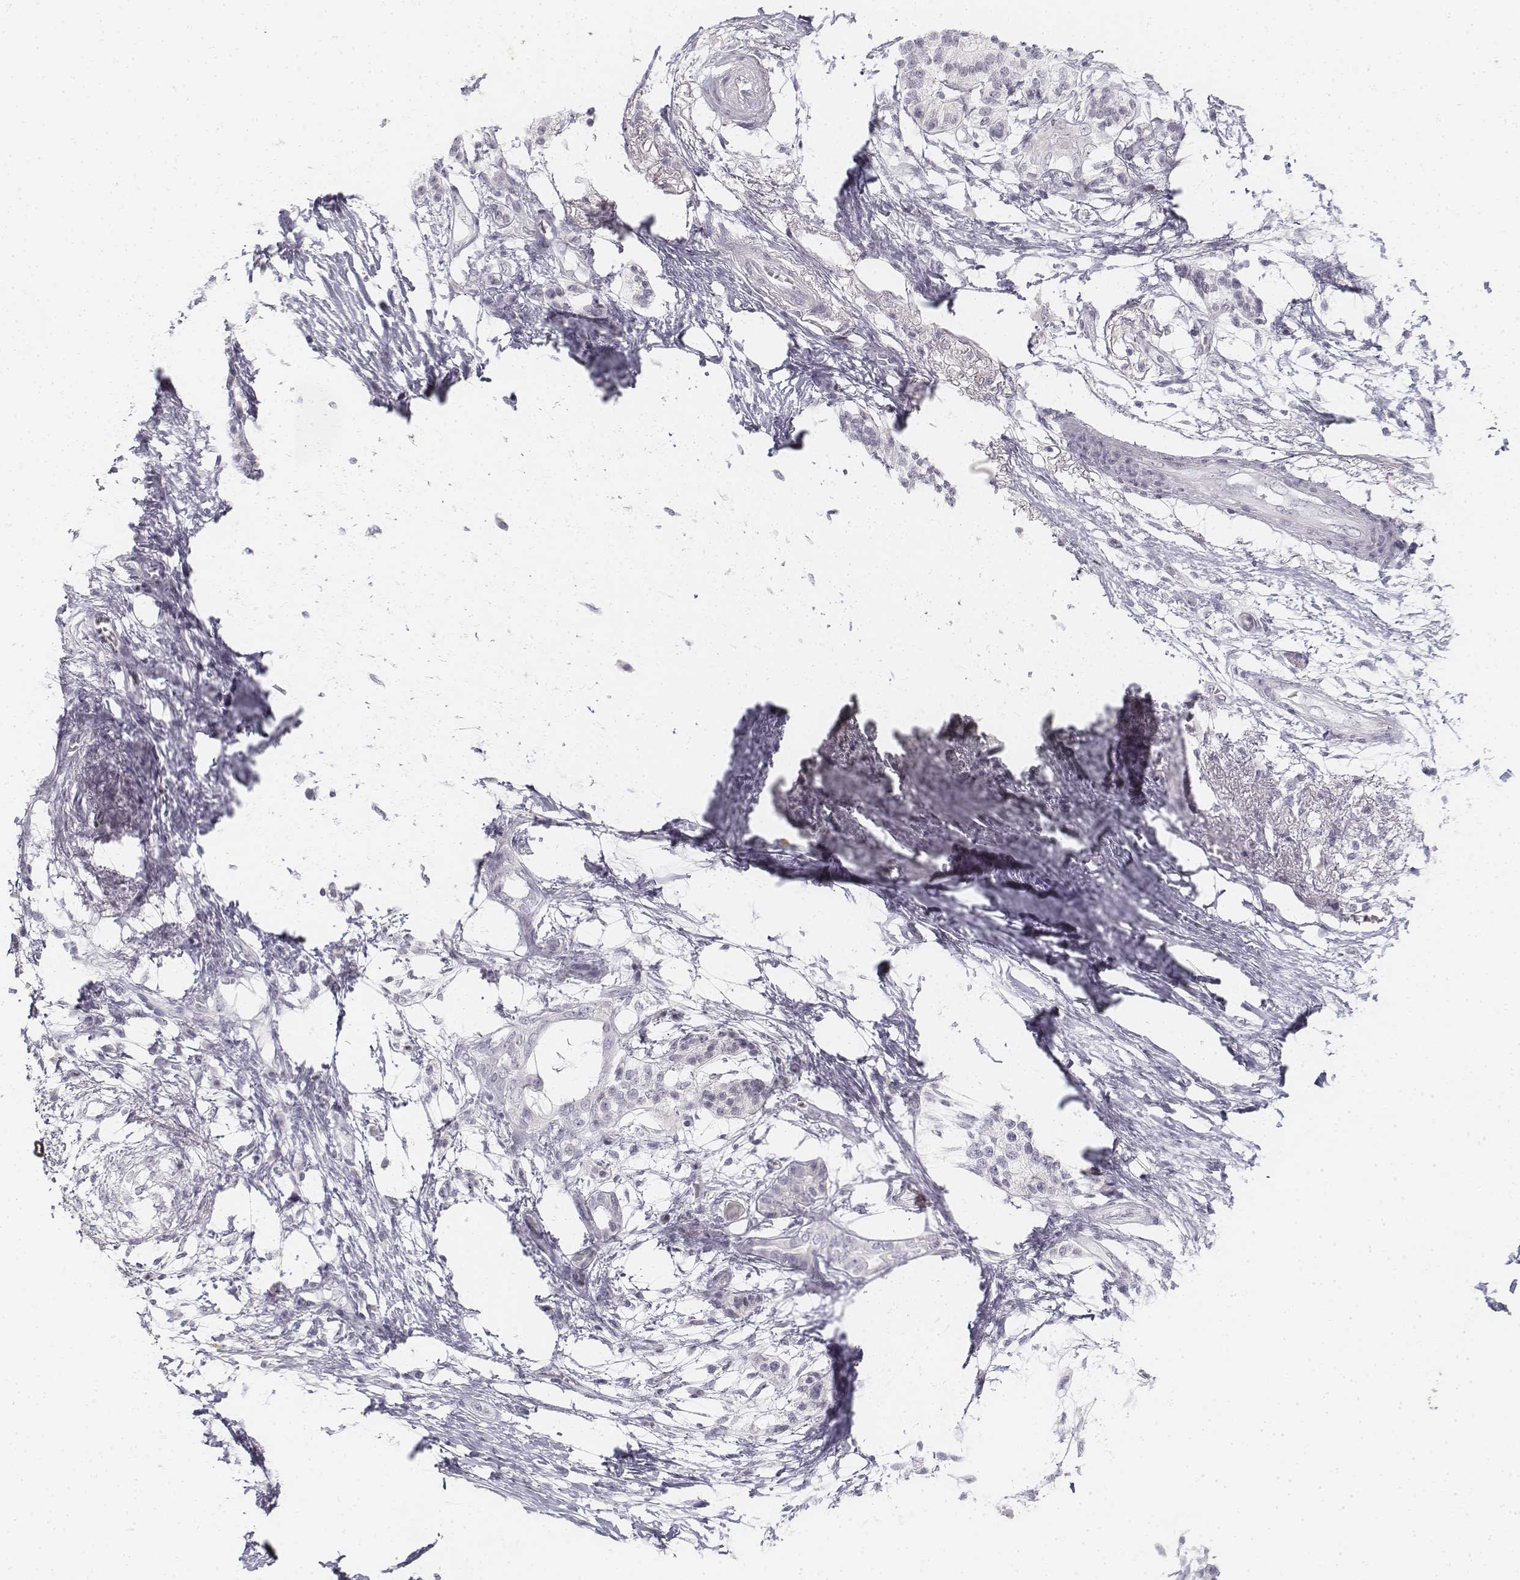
{"staining": {"intensity": "negative", "quantity": "none", "location": "none"}, "tissue": "pancreatic cancer", "cell_type": "Tumor cells", "image_type": "cancer", "snomed": [{"axis": "morphology", "description": "Adenocarcinoma, NOS"}, {"axis": "topography", "description": "Pancreas"}], "caption": "A micrograph of human pancreatic cancer is negative for staining in tumor cells.", "gene": "KRTAP2-1", "patient": {"sex": "female", "age": 72}}